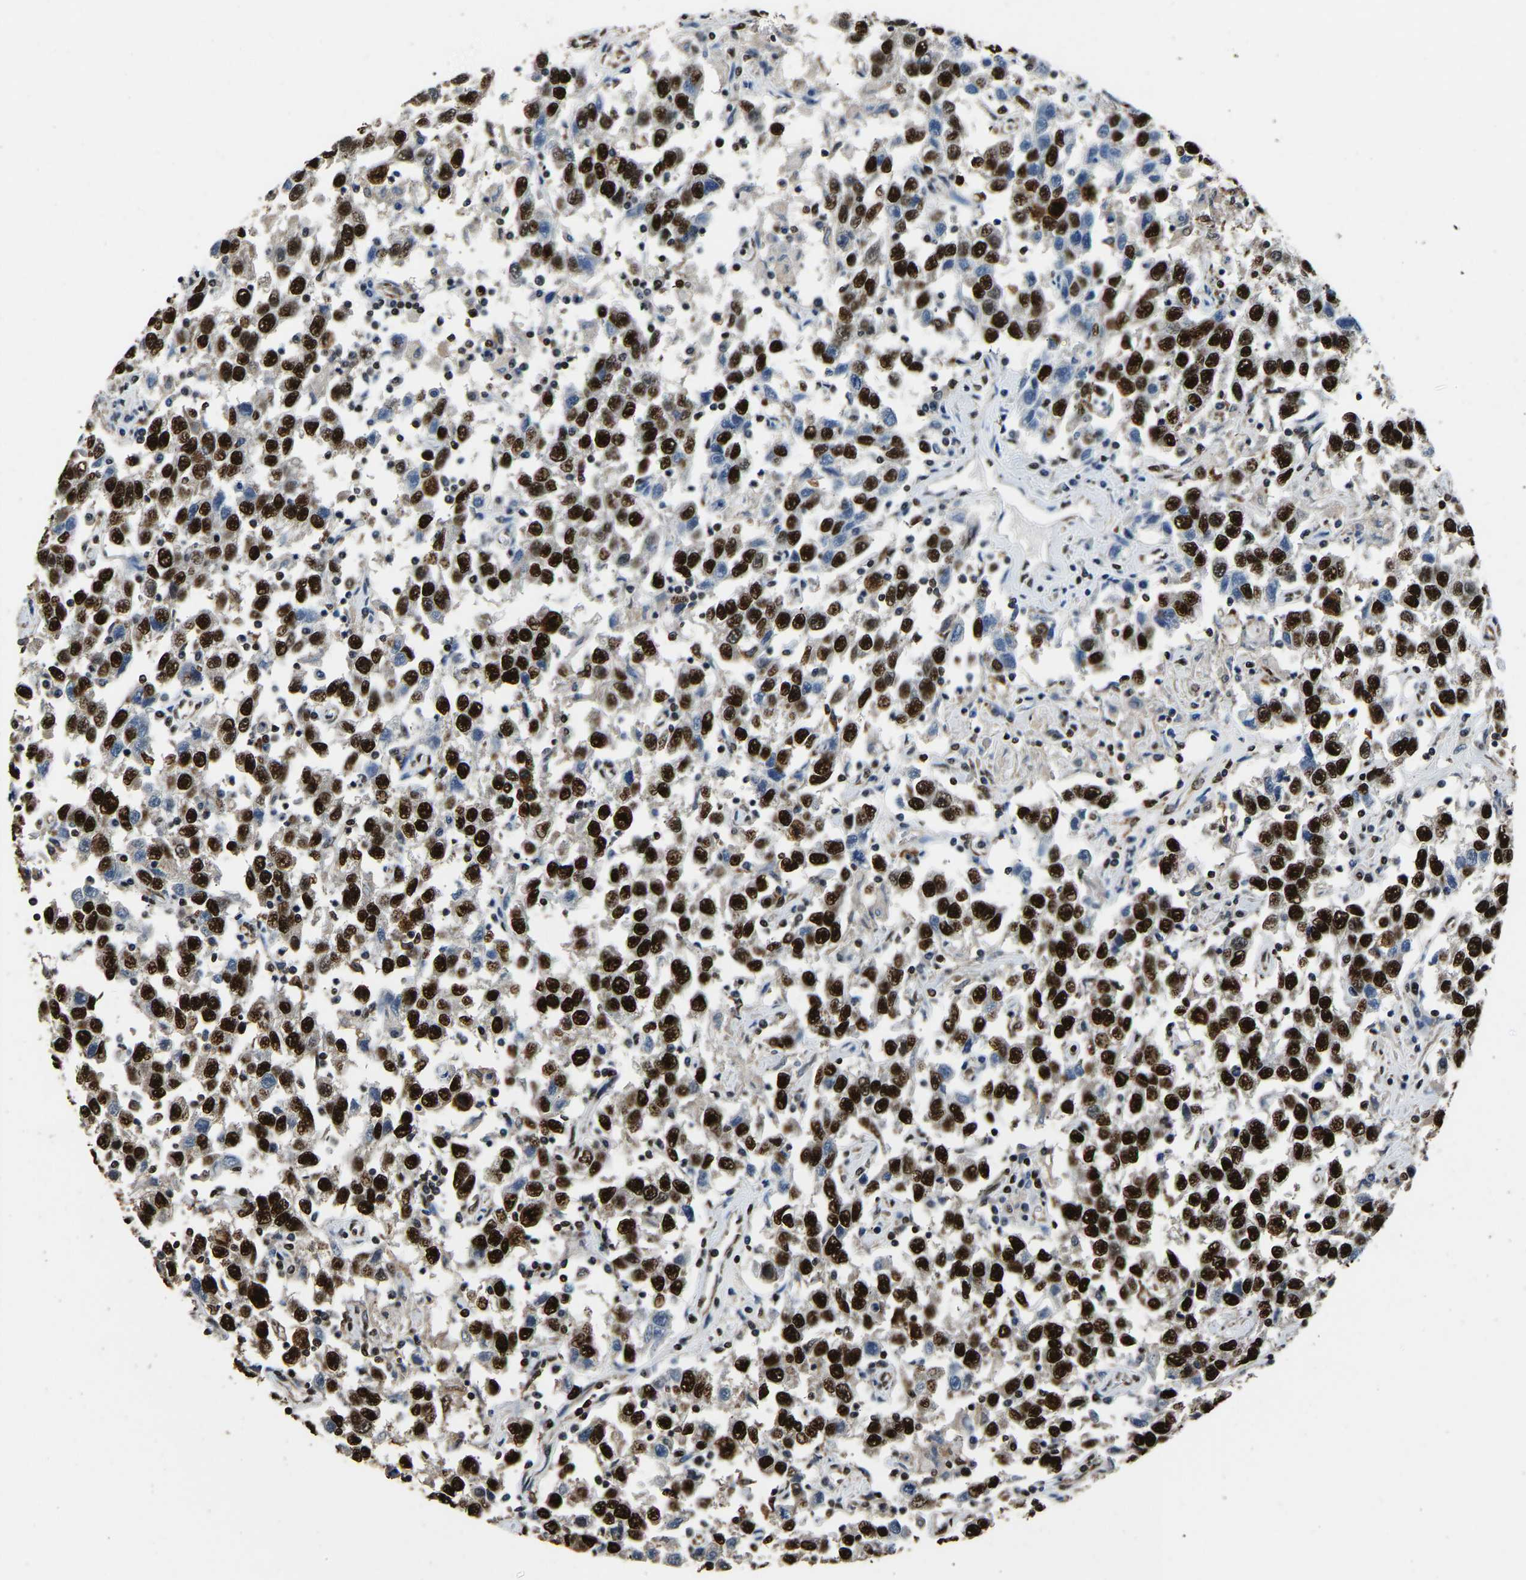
{"staining": {"intensity": "strong", "quantity": ">75%", "location": "nuclear"}, "tissue": "testis cancer", "cell_type": "Tumor cells", "image_type": "cancer", "snomed": [{"axis": "morphology", "description": "Seminoma, NOS"}, {"axis": "topography", "description": "Testis"}], "caption": "Immunohistochemistry staining of testis cancer (seminoma), which shows high levels of strong nuclear expression in approximately >75% of tumor cells indicating strong nuclear protein expression. The staining was performed using DAB (brown) for protein detection and nuclei were counterstained in hematoxylin (blue).", "gene": "SAFB", "patient": {"sex": "male", "age": 41}}